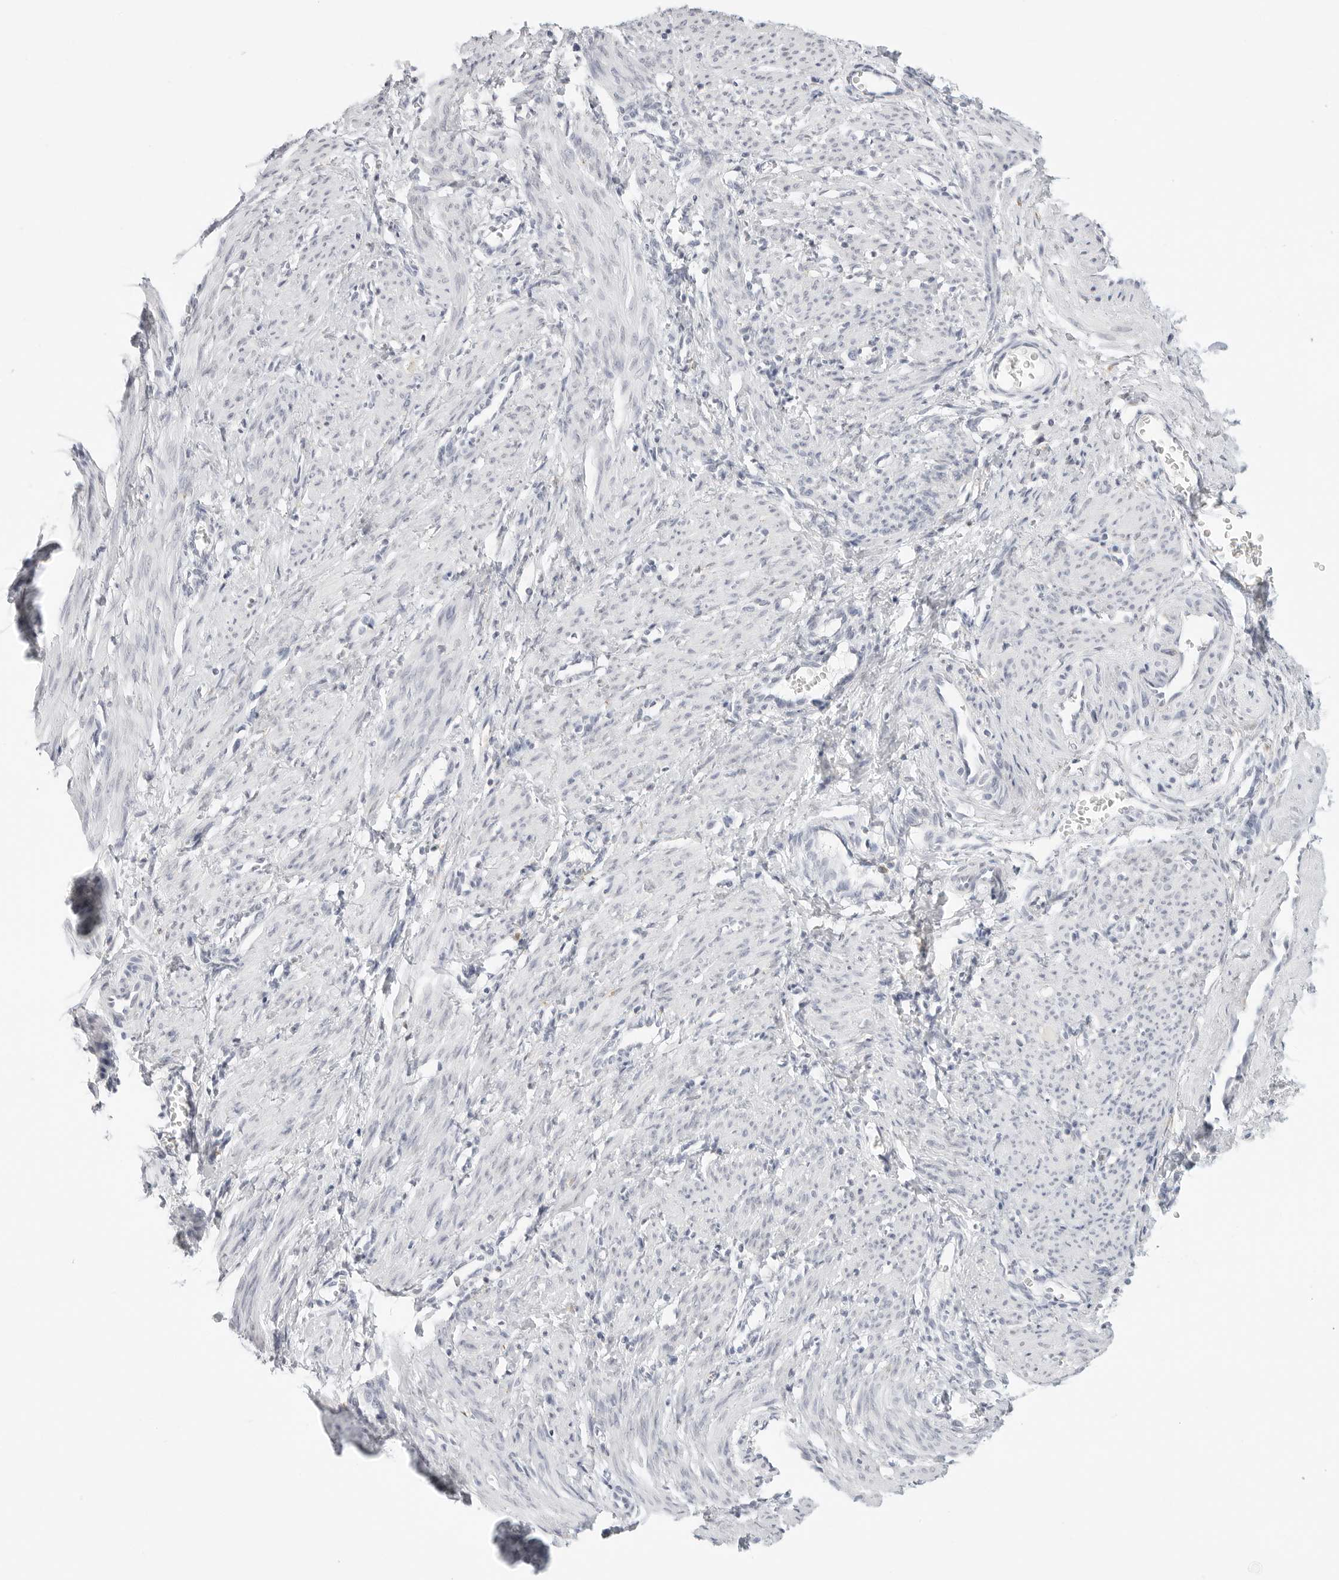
{"staining": {"intensity": "negative", "quantity": "none", "location": "none"}, "tissue": "smooth muscle", "cell_type": "Smooth muscle cells", "image_type": "normal", "snomed": [{"axis": "morphology", "description": "Normal tissue, NOS"}, {"axis": "topography", "description": "Endometrium"}], "caption": "A high-resolution micrograph shows IHC staining of unremarkable smooth muscle, which exhibits no significant staining in smooth muscle cells. (Stains: DAB immunohistochemistry with hematoxylin counter stain, Microscopy: brightfield microscopy at high magnification).", "gene": "THEM4", "patient": {"sex": "female", "age": 33}}